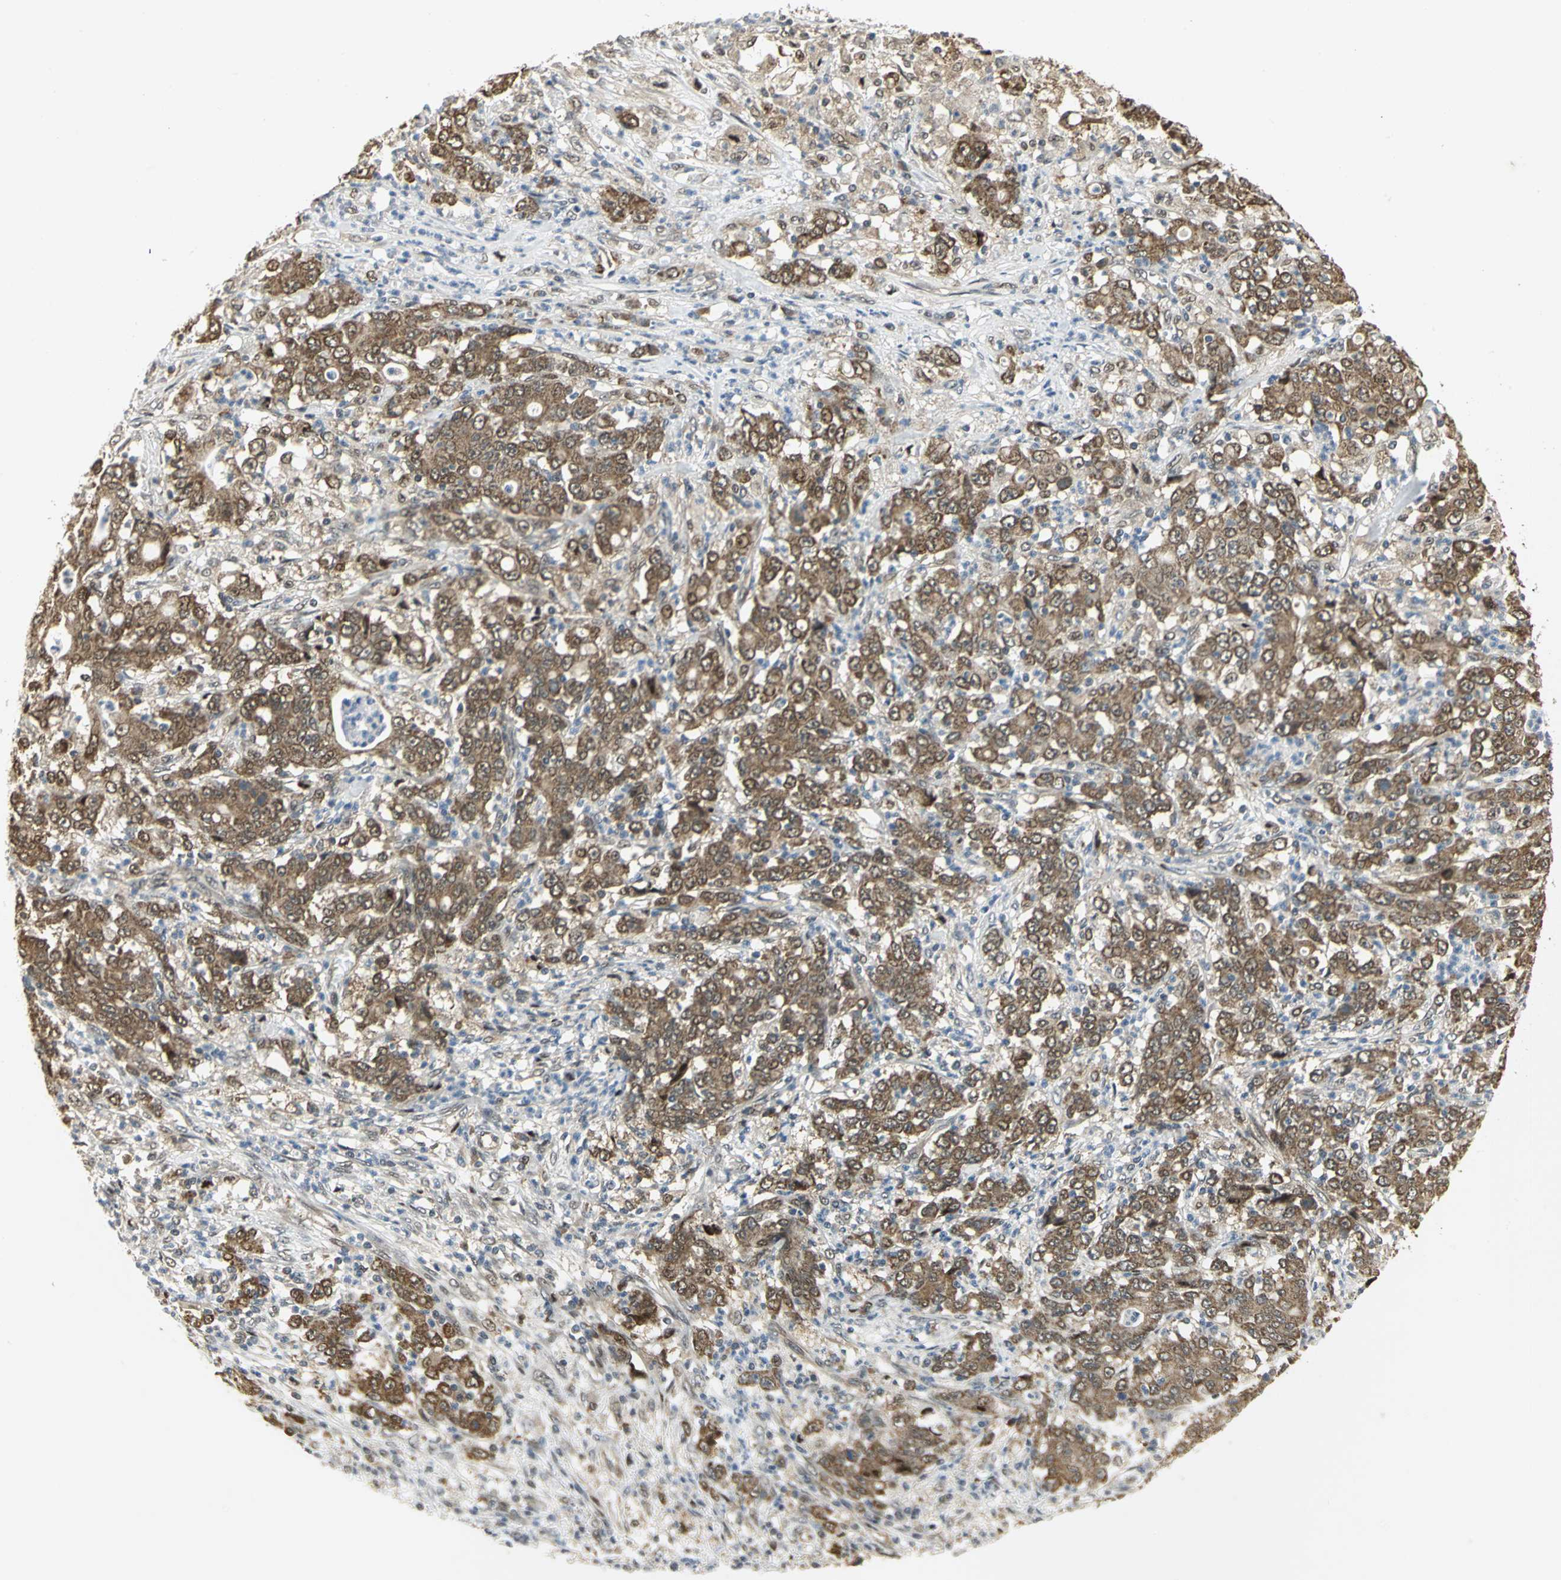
{"staining": {"intensity": "moderate", "quantity": ">75%", "location": "cytoplasmic/membranous"}, "tissue": "stomach cancer", "cell_type": "Tumor cells", "image_type": "cancer", "snomed": [{"axis": "morphology", "description": "Adenocarcinoma, NOS"}, {"axis": "topography", "description": "Stomach, lower"}], "caption": "DAB immunohistochemical staining of adenocarcinoma (stomach) shows moderate cytoplasmic/membranous protein positivity in about >75% of tumor cells.", "gene": "PSMC4", "patient": {"sex": "female", "age": 71}}